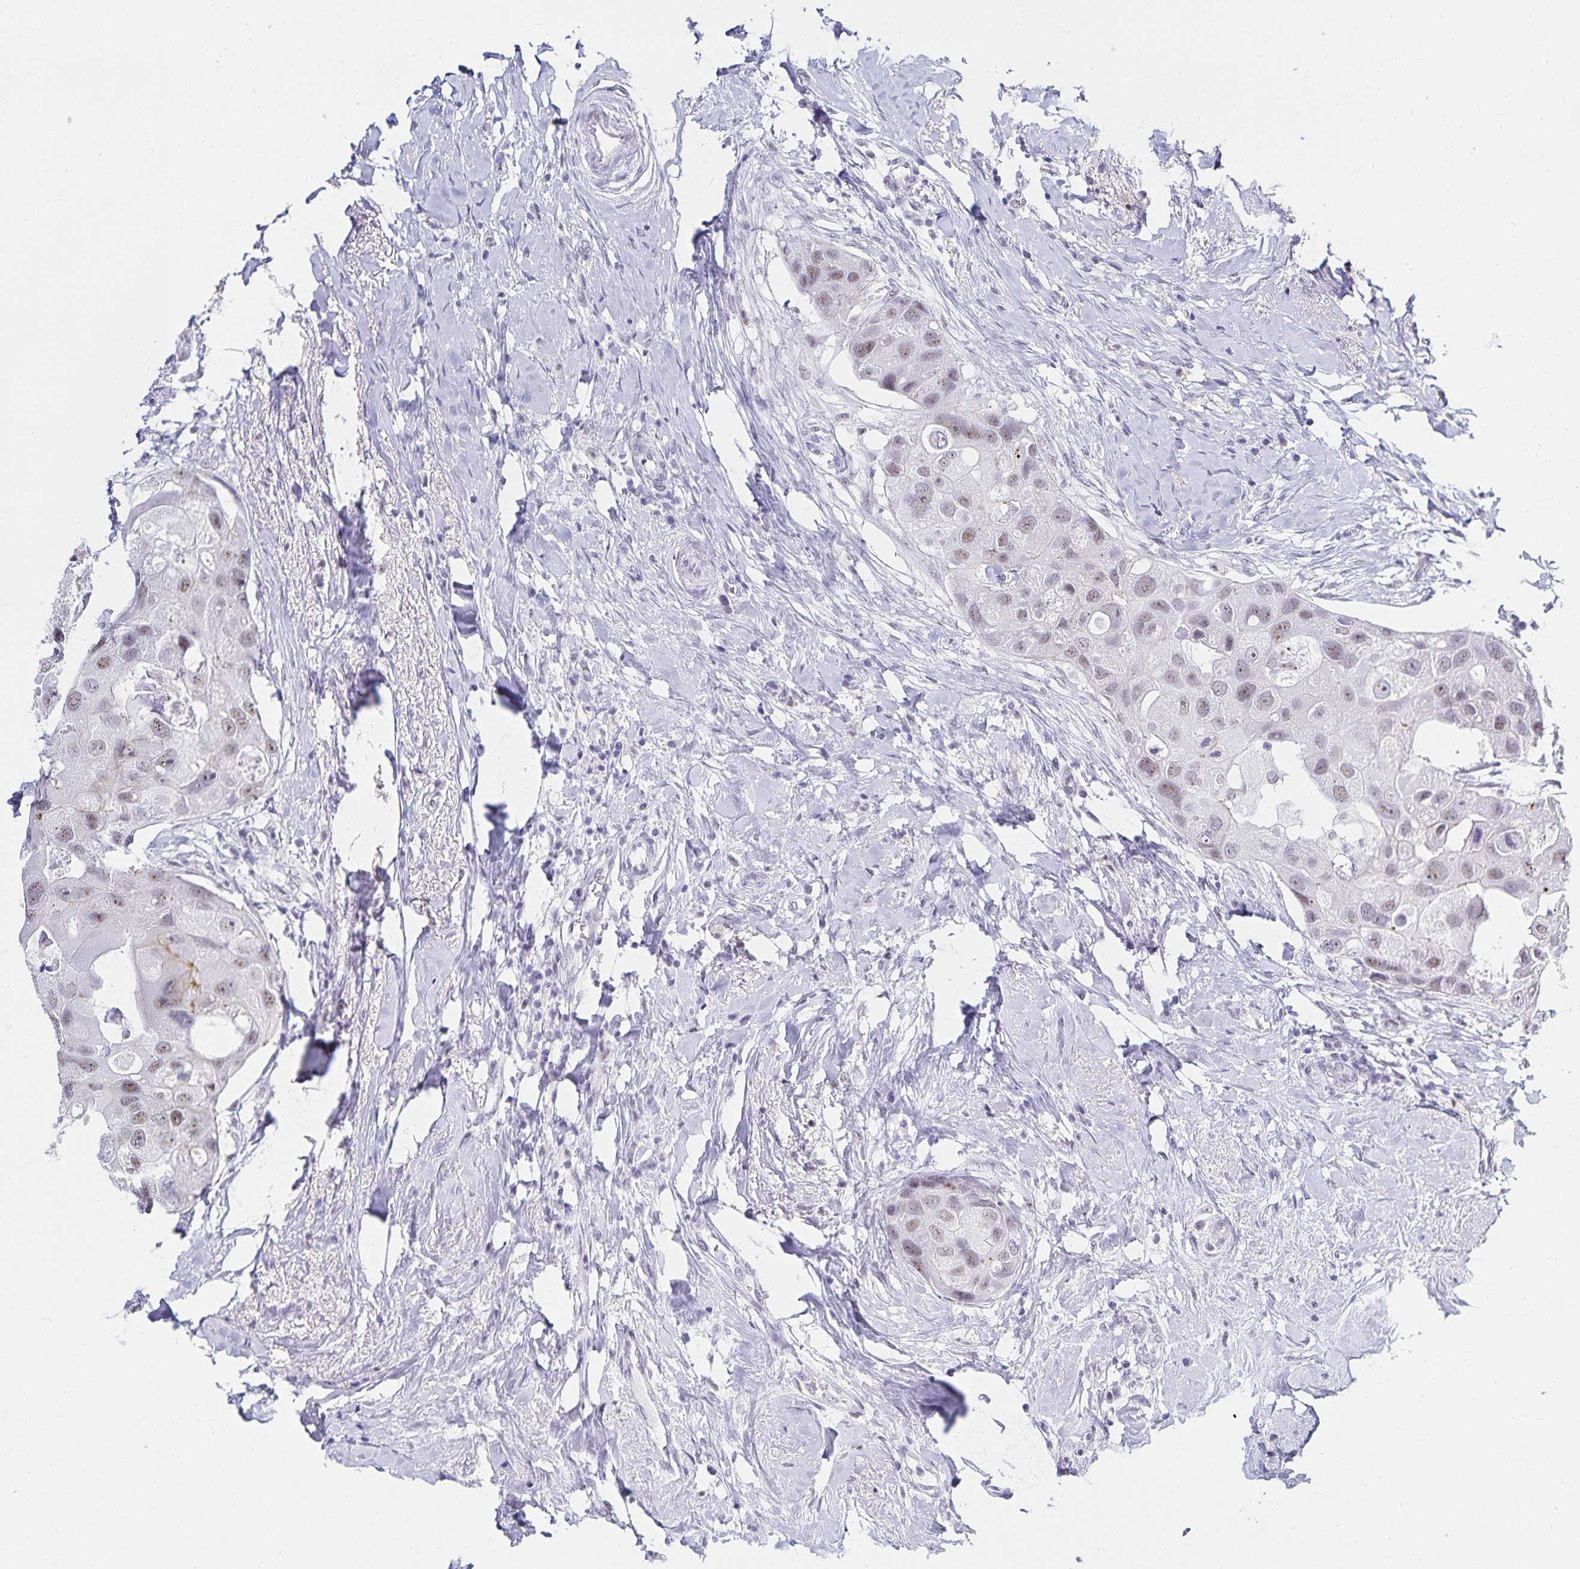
{"staining": {"intensity": "weak", "quantity": "25%-75%", "location": "nuclear"}, "tissue": "breast cancer", "cell_type": "Tumor cells", "image_type": "cancer", "snomed": [{"axis": "morphology", "description": "Duct carcinoma"}, {"axis": "topography", "description": "Breast"}], "caption": "IHC (DAB (3,3'-diaminobenzidine)) staining of breast cancer exhibits weak nuclear protein staining in approximately 25%-75% of tumor cells.", "gene": "C20orf85", "patient": {"sex": "female", "age": 43}}